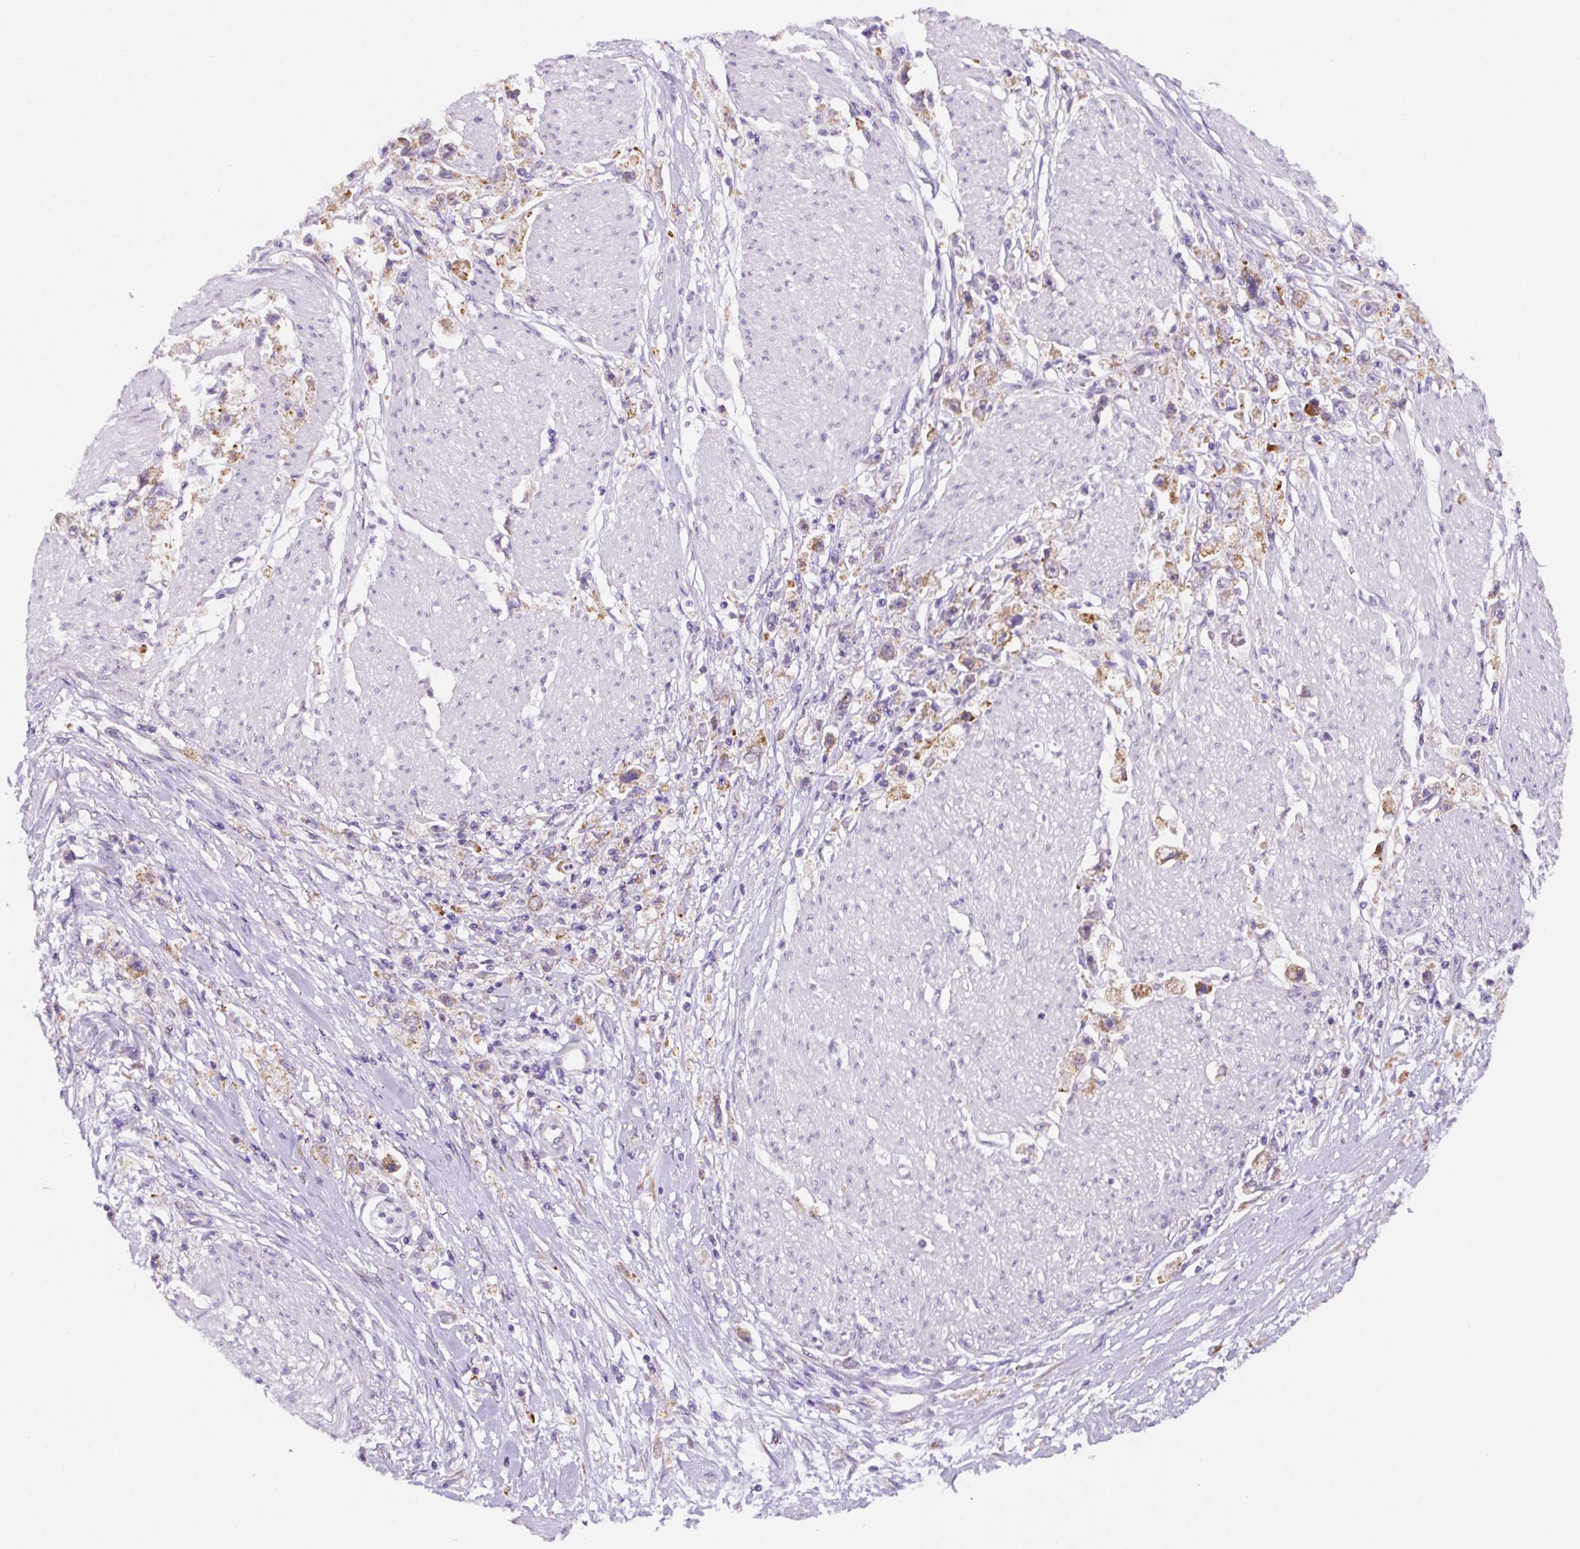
{"staining": {"intensity": "weak", "quantity": "25%-75%", "location": "cytoplasmic/membranous"}, "tissue": "stomach cancer", "cell_type": "Tumor cells", "image_type": "cancer", "snomed": [{"axis": "morphology", "description": "Adenocarcinoma, NOS"}, {"axis": "topography", "description": "Stomach"}], "caption": "Weak cytoplasmic/membranous expression is seen in approximately 25%-75% of tumor cells in adenocarcinoma (stomach). Using DAB (brown) and hematoxylin (blue) stains, captured at high magnification using brightfield microscopy.", "gene": "DDOST", "patient": {"sex": "female", "age": 59}}